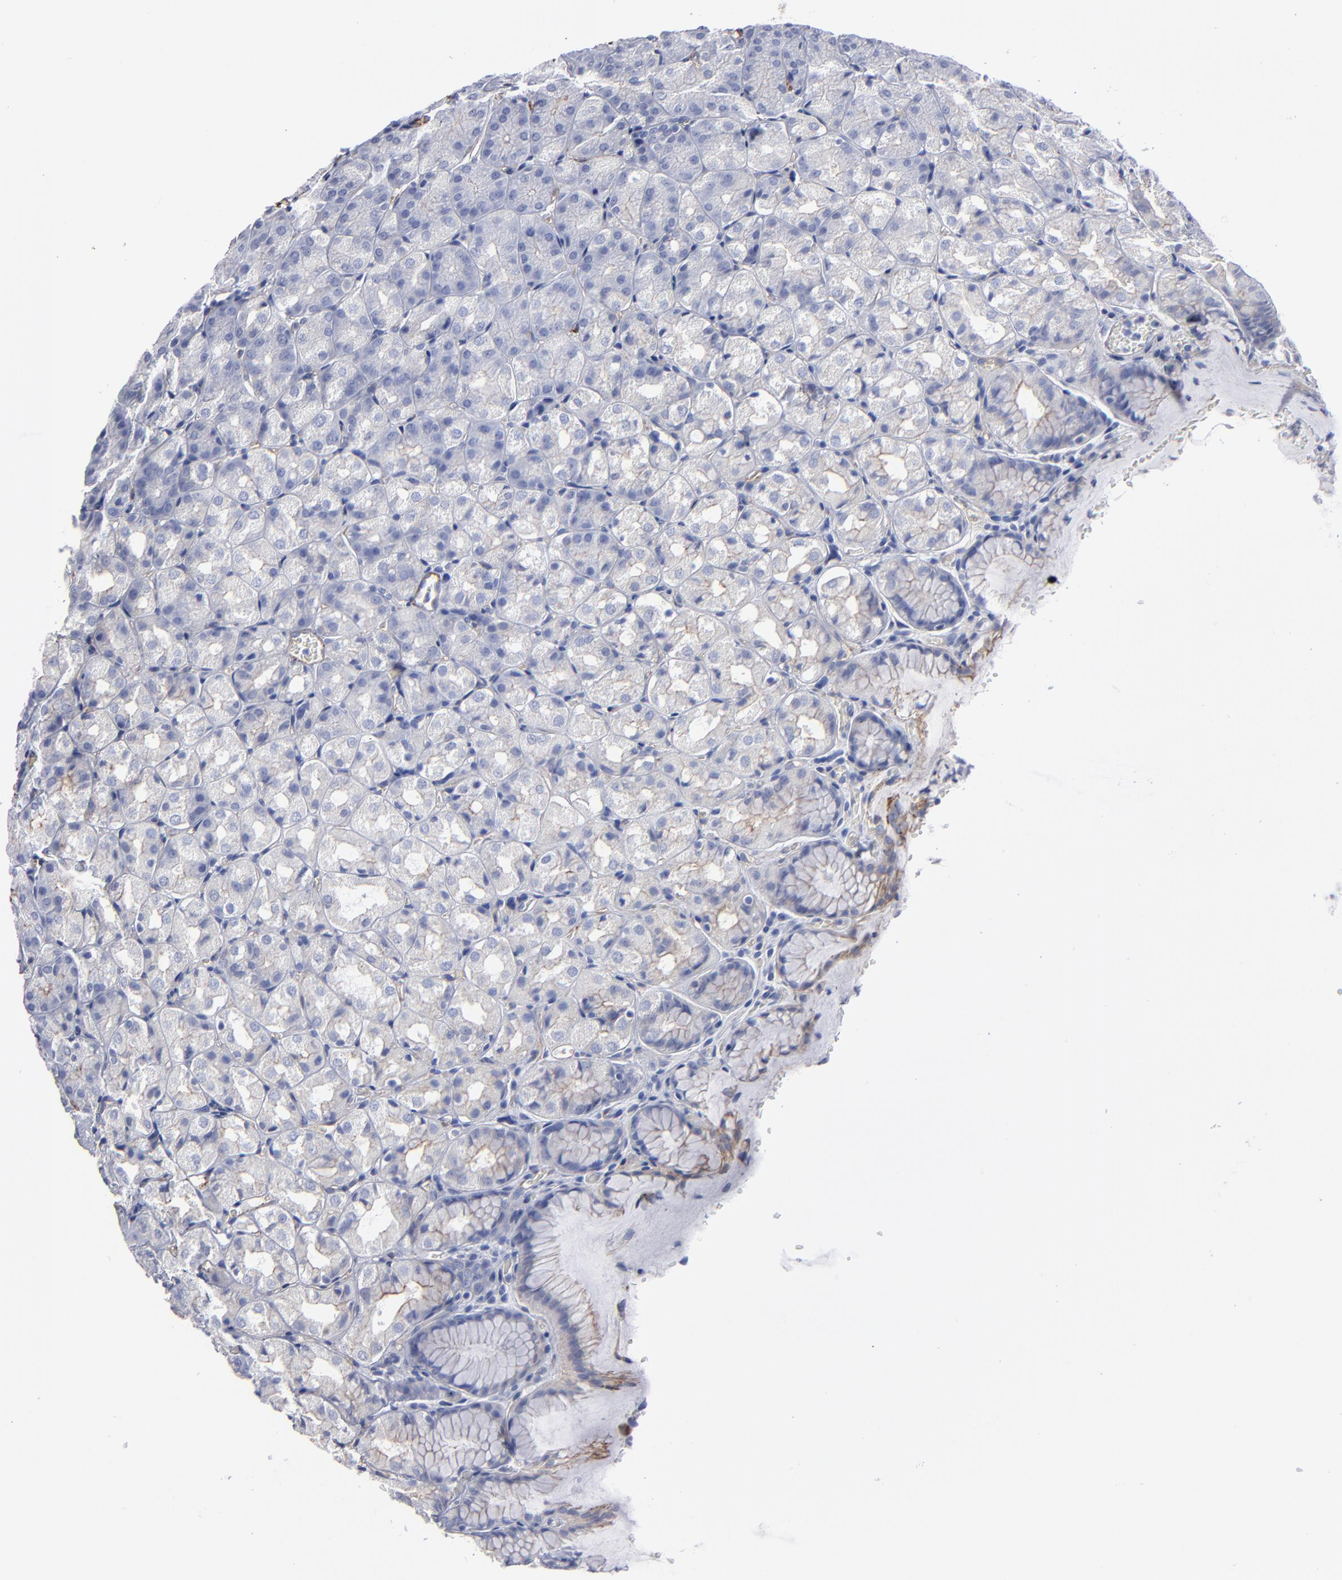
{"staining": {"intensity": "weak", "quantity": "<25%", "location": "cytoplasmic/membranous"}, "tissue": "stomach", "cell_type": "Glandular cells", "image_type": "normal", "snomed": [{"axis": "morphology", "description": "Normal tissue, NOS"}, {"axis": "topography", "description": "Stomach, upper"}], "caption": "The image reveals no staining of glandular cells in benign stomach. (IHC, brightfield microscopy, high magnification).", "gene": "TM4SF1", "patient": {"sex": "female", "age": 81}}